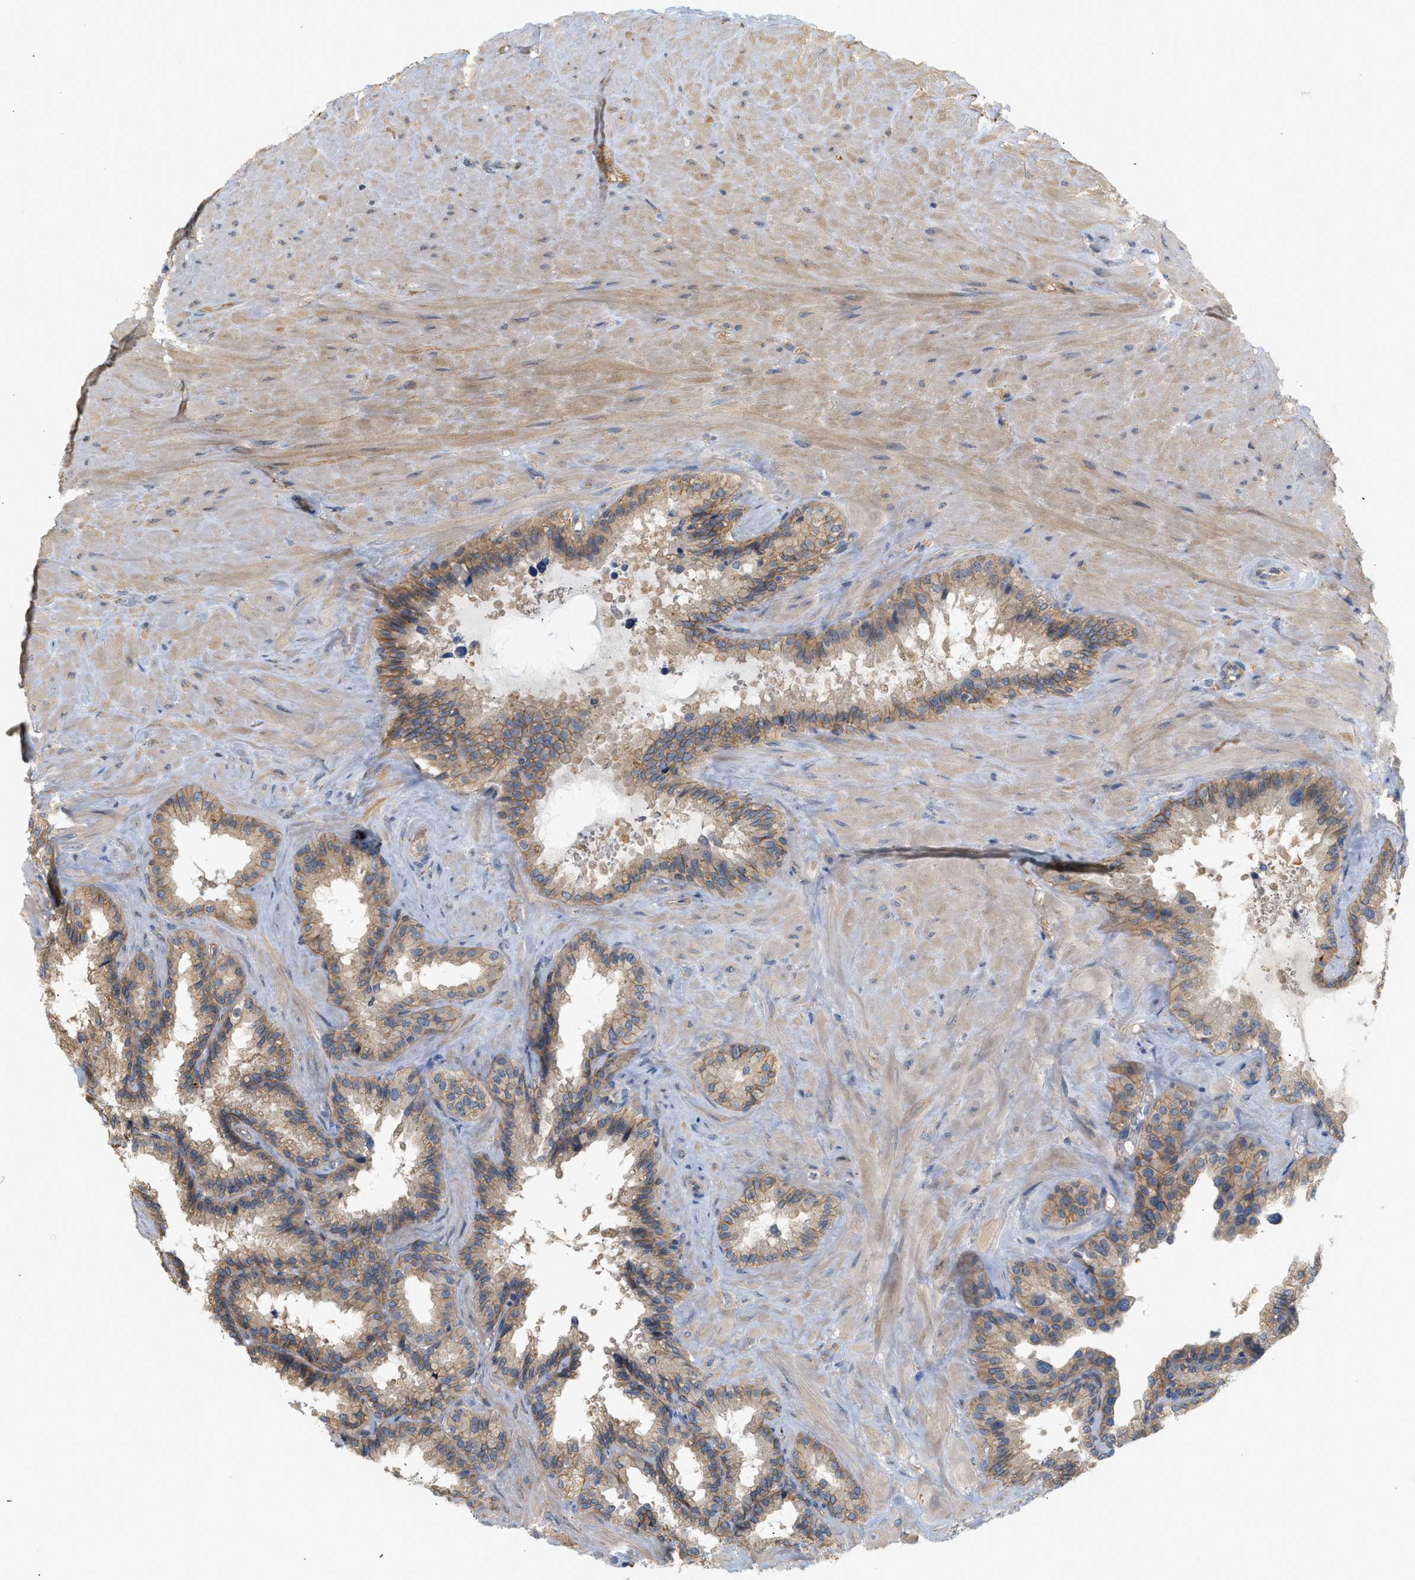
{"staining": {"intensity": "weak", "quantity": "25%-75%", "location": "cytoplasmic/membranous"}, "tissue": "seminal vesicle", "cell_type": "Glandular cells", "image_type": "normal", "snomed": [{"axis": "morphology", "description": "Normal tissue, NOS"}, {"axis": "topography", "description": "Seminal veicle"}], "caption": "Immunohistochemistry (IHC) histopathology image of benign human seminal vesicle stained for a protein (brown), which exhibits low levels of weak cytoplasmic/membranous positivity in about 25%-75% of glandular cells.", "gene": "CTXN1", "patient": {"sex": "male", "age": 46}}